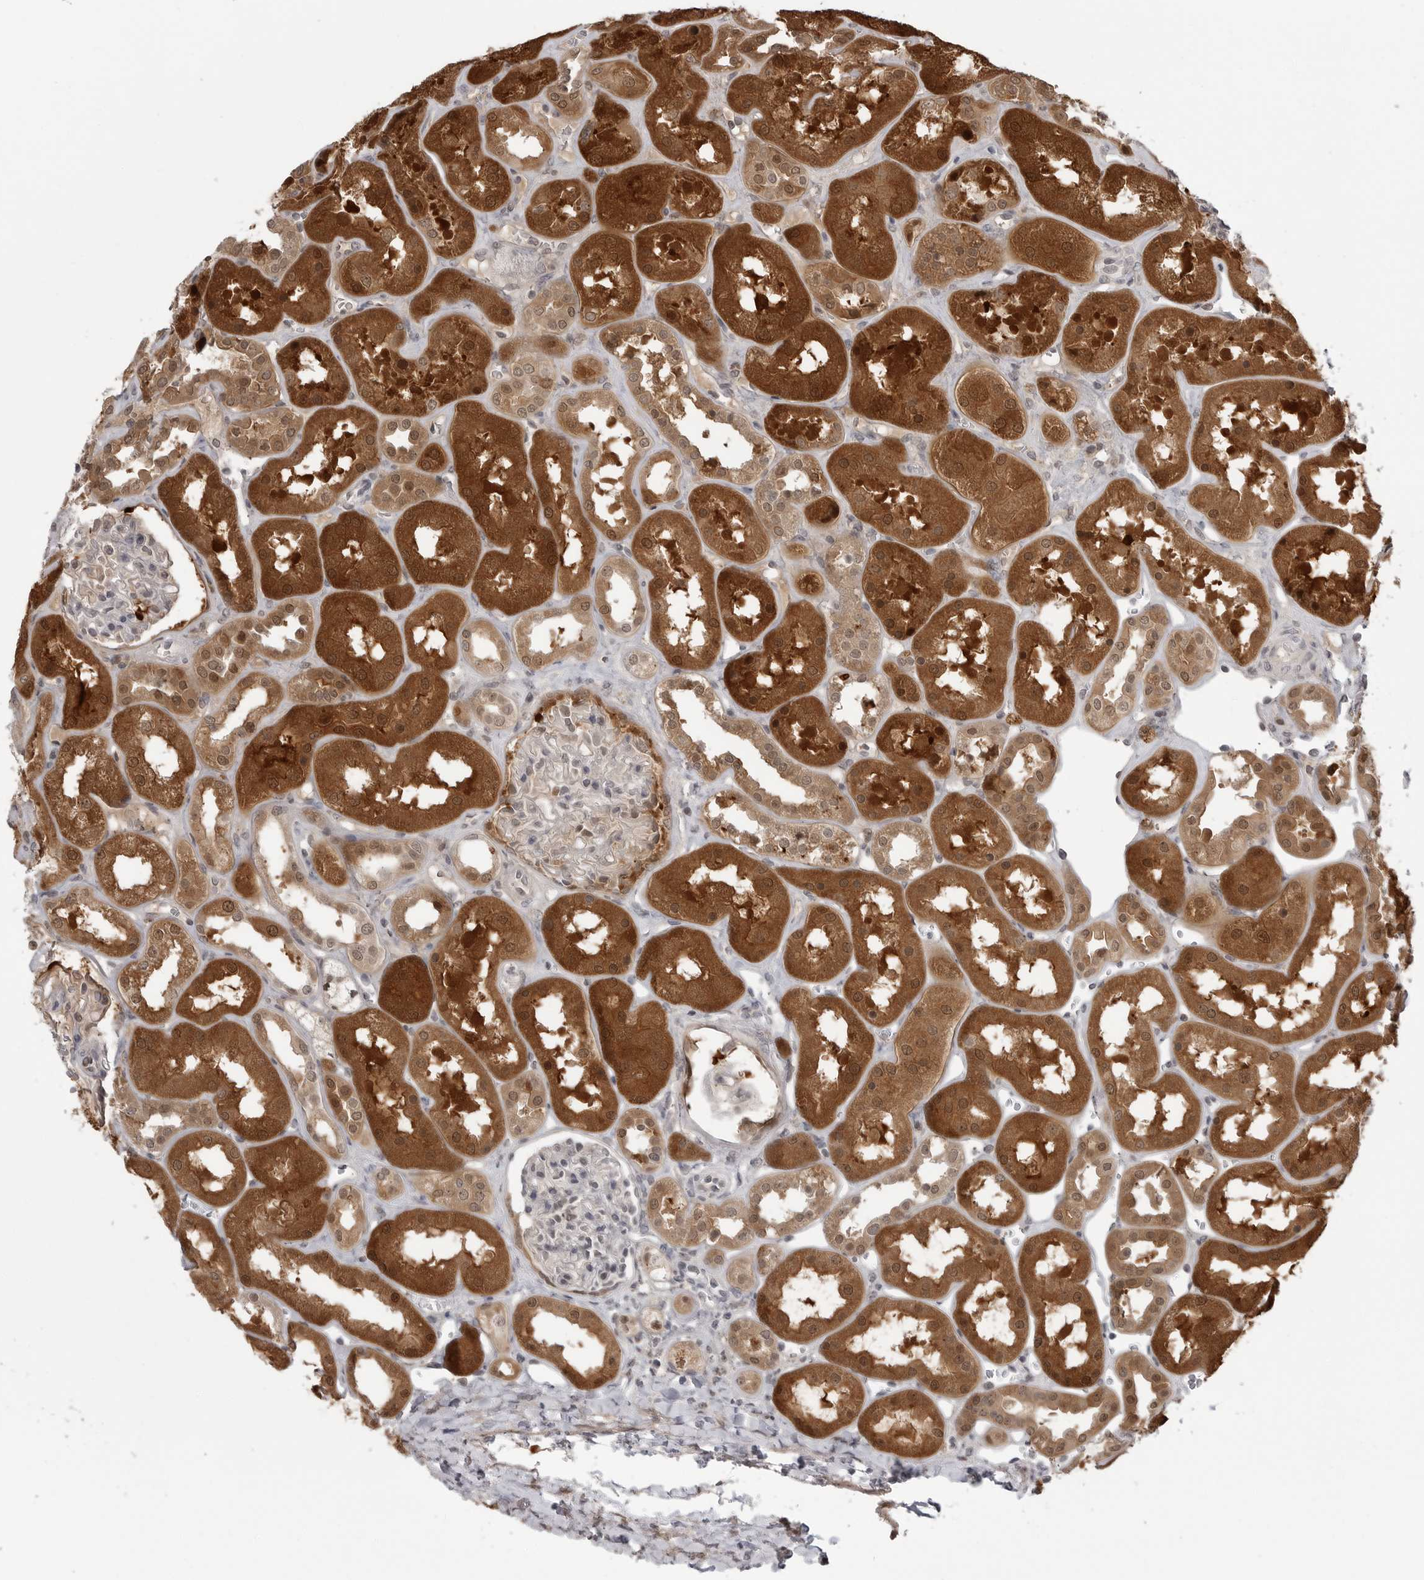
{"staining": {"intensity": "moderate", "quantity": "<25%", "location": "cytoplasmic/membranous,nuclear"}, "tissue": "kidney", "cell_type": "Cells in glomeruli", "image_type": "normal", "snomed": [{"axis": "morphology", "description": "Normal tissue, NOS"}, {"axis": "topography", "description": "Kidney"}], "caption": "Kidney was stained to show a protein in brown. There is low levels of moderate cytoplasmic/membranous,nuclear staining in approximately <25% of cells in glomeruli. The protein of interest is stained brown, and the nuclei are stained in blue (DAB IHC with brightfield microscopy, high magnification).", "gene": "PNPO", "patient": {"sex": "male", "age": 70}}